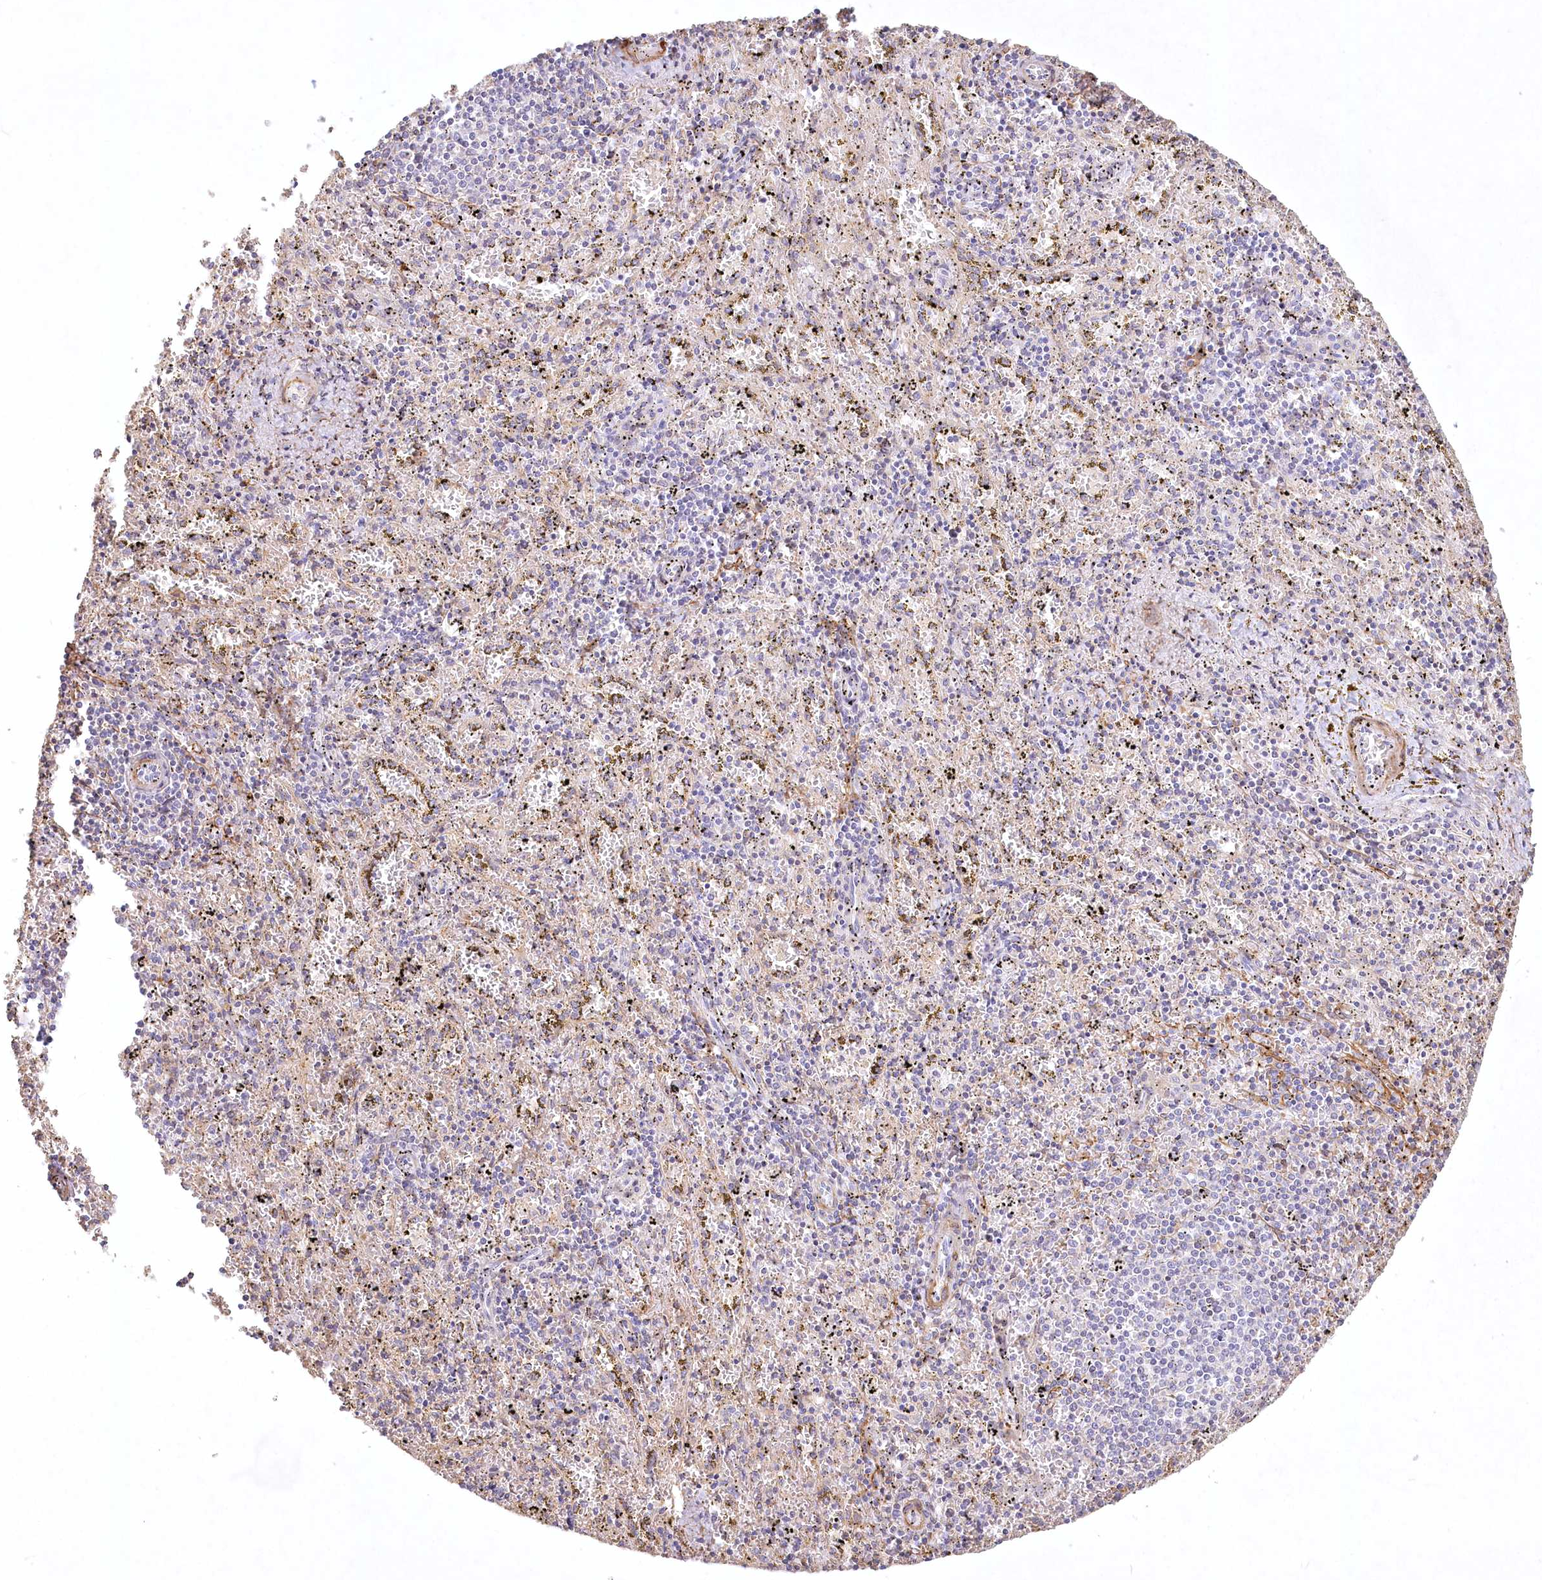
{"staining": {"intensity": "negative", "quantity": "none", "location": "none"}, "tissue": "spleen", "cell_type": "Cells in red pulp", "image_type": "normal", "snomed": [{"axis": "morphology", "description": "Normal tissue, NOS"}, {"axis": "topography", "description": "Spleen"}], "caption": "IHC image of normal spleen: human spleen stained with DAB (3,3'-diaminobenzidine) exhibits no significant protein staining in cells in red pulp.", "gene": "INPP4B", "patient": {"sex": "male", "age": 11}}